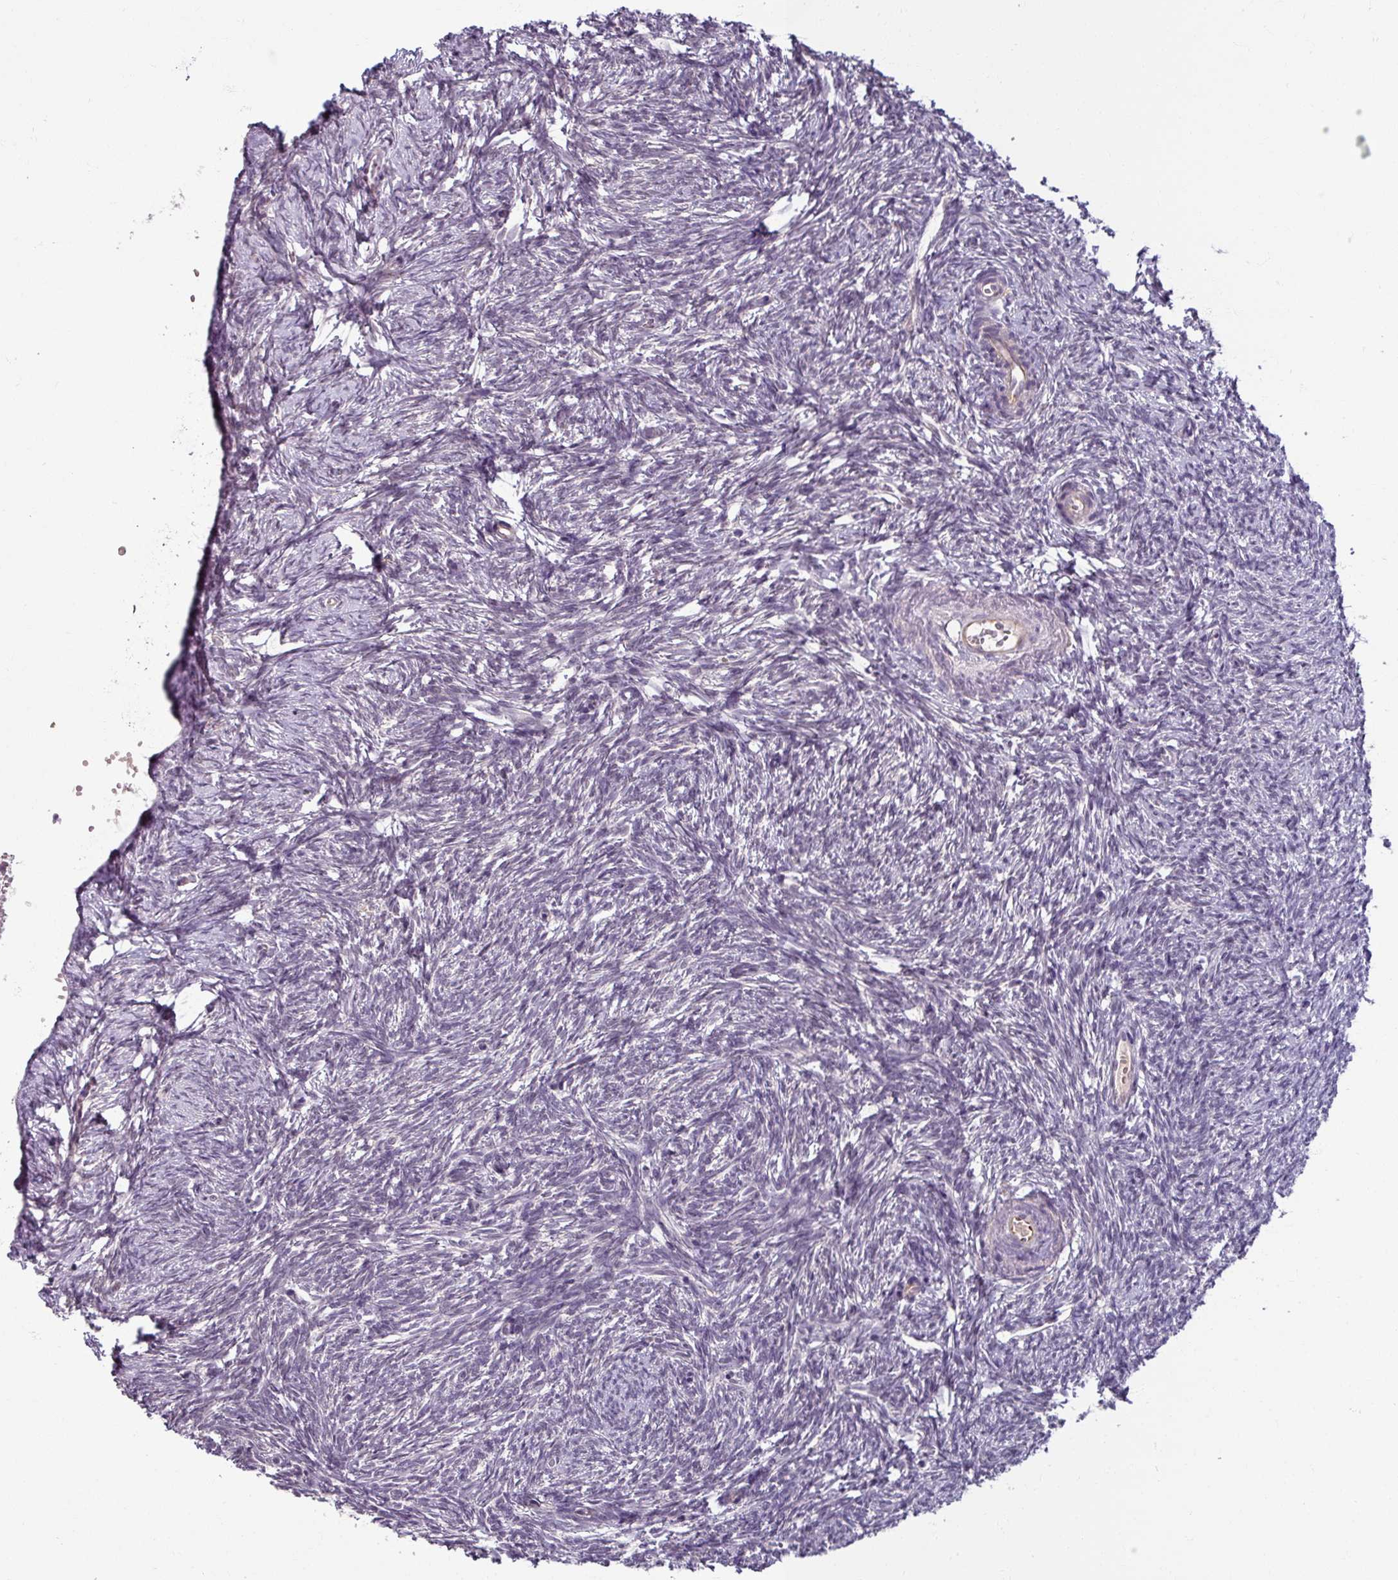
{"staining": {"intensity": "negative", "quantity": "none", "location": "none"}, "tissue": "ovary", "cell_type": "Follicle cells", "image_type": "normal", "snomed": [{"axis": "morphology", "description": "Normal tissue, NOS"}, {"axis": "topography", "description": "Ovary"}], "caption": "The histopathology image demonstrates no staining of follicle cells in normal ovary.", "gene": "UVSSA", "patient": {"sex": "female", "age": 51}}